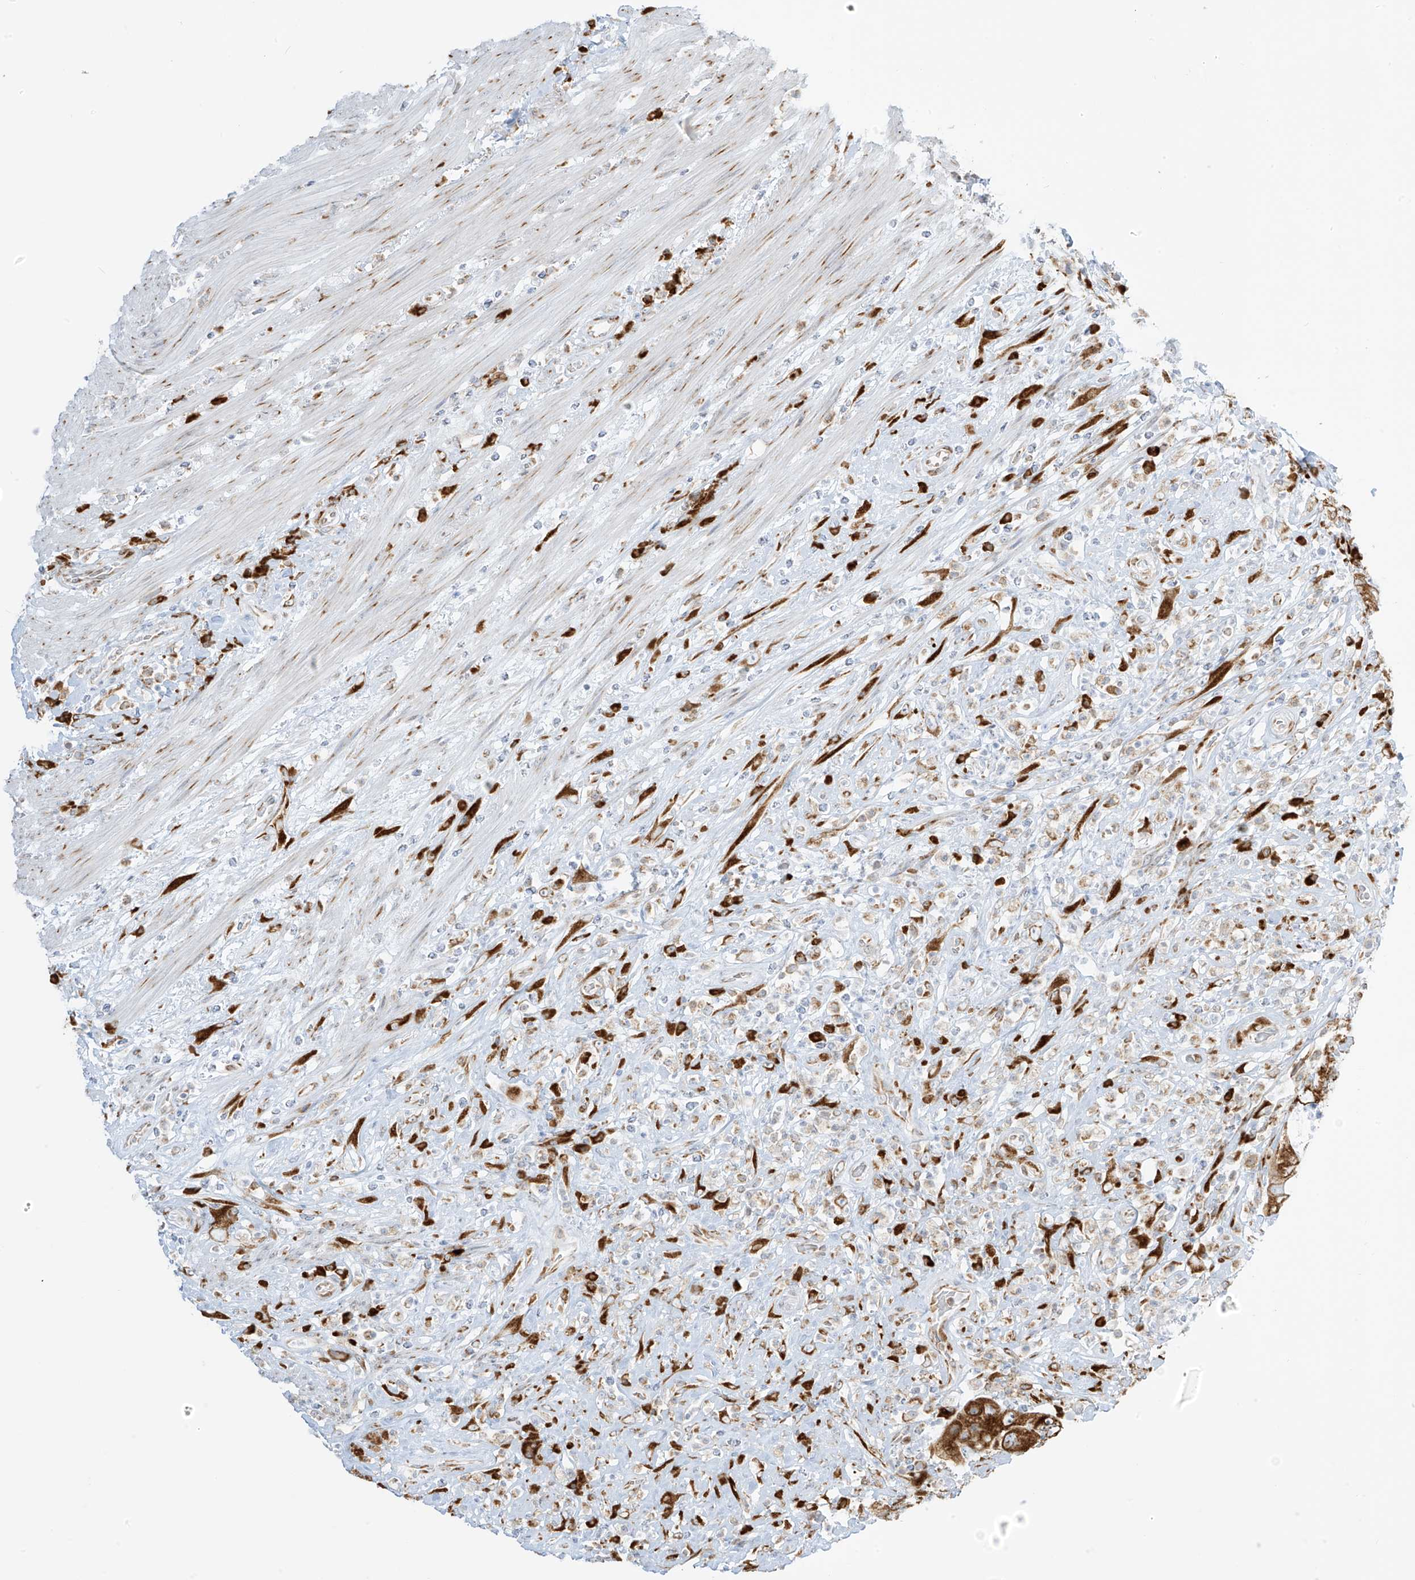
{"staining": {"intensity": "strong", "quantity": ">75%", "location": "cytoplasmic/membranous"}, "tissue": "colorectal cancer", "cell_type": "Tumor cells", "image_type": "cancer", "snomed": [{"axis": "morphology", "description": "Adenocarcinoma, NOS"}, {"axis": "topography", "description": "Rectum"}], "caption": "The micrograph demonstrates immunohistochemical staining of colorectal adenocarcinoma. There is strong cytoplasmic/membranous expression is appreciated in approximately >75% of tumor cells. The staining is performed using DAB (3,3'-diaminobenzidine) brown chromogen to label protein expression. The nuclei are counter-stained blue using hematoxylin.", "gene": "LRRC59", "patient": {"sex": "male", "age": 59}}